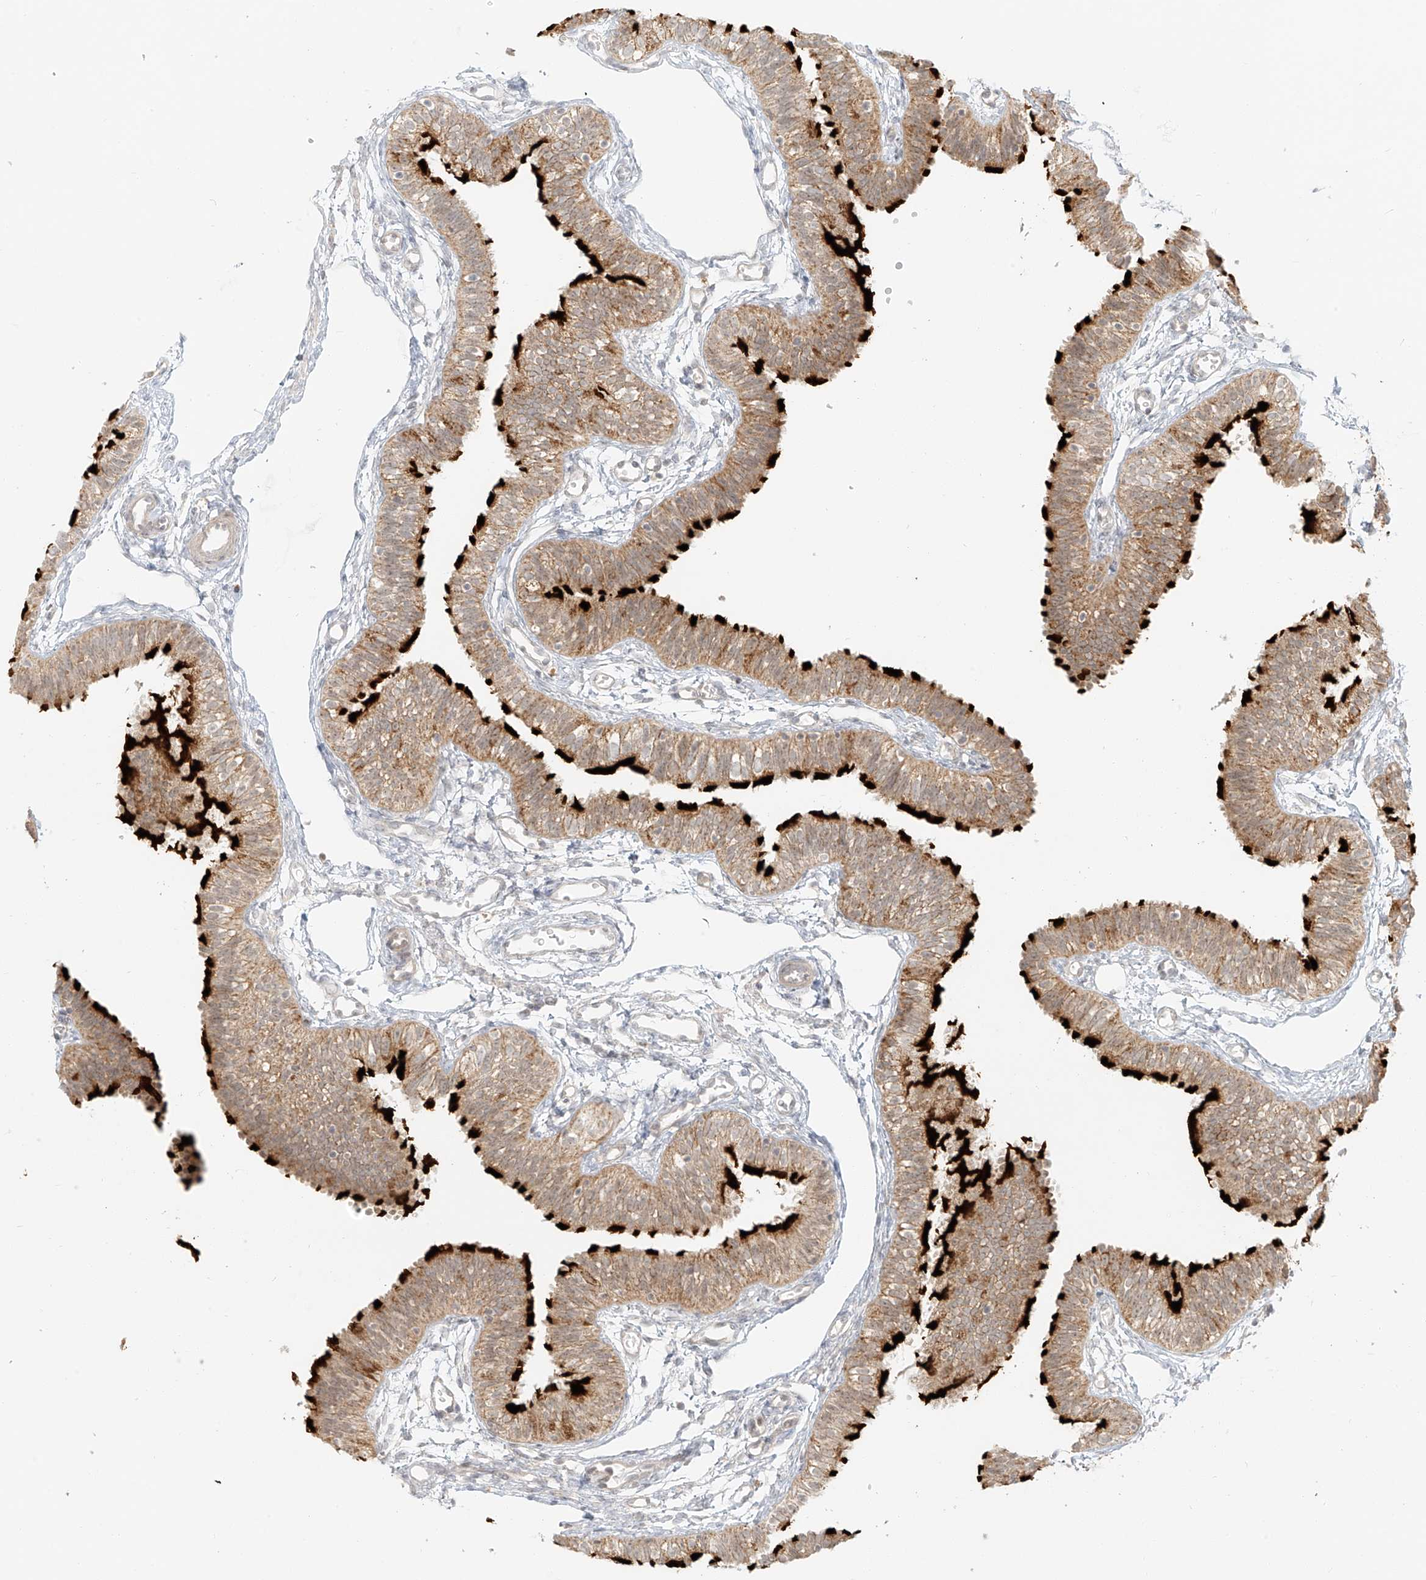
{"staining": {"intensity": "strong", "quantity": "25%-75%", "location": "cytoplasmic/membranous"}, "tissue": "fallopian tube", "cell_type": "Glandular cells", "image_type": "normal", "snomed": [{"axis": "morphology", "description": "Normal tissue, NOS"}, {"axis": "topography", "description": "Fallopian tube"}], "caption": "Immunohistochemical staining of normal fallopian tube shows high levels of strong cytoplasmic/membranous positivity in about 25%-75% of glandular cells. Using DAB (3,3'-diaminobenzidine) (brown) and hematoxylin (blue) stains, captured at high magnification using brightfield microscopy.", "gene": "MIPEP", "patient": {"sex": "female", "age": 35}}